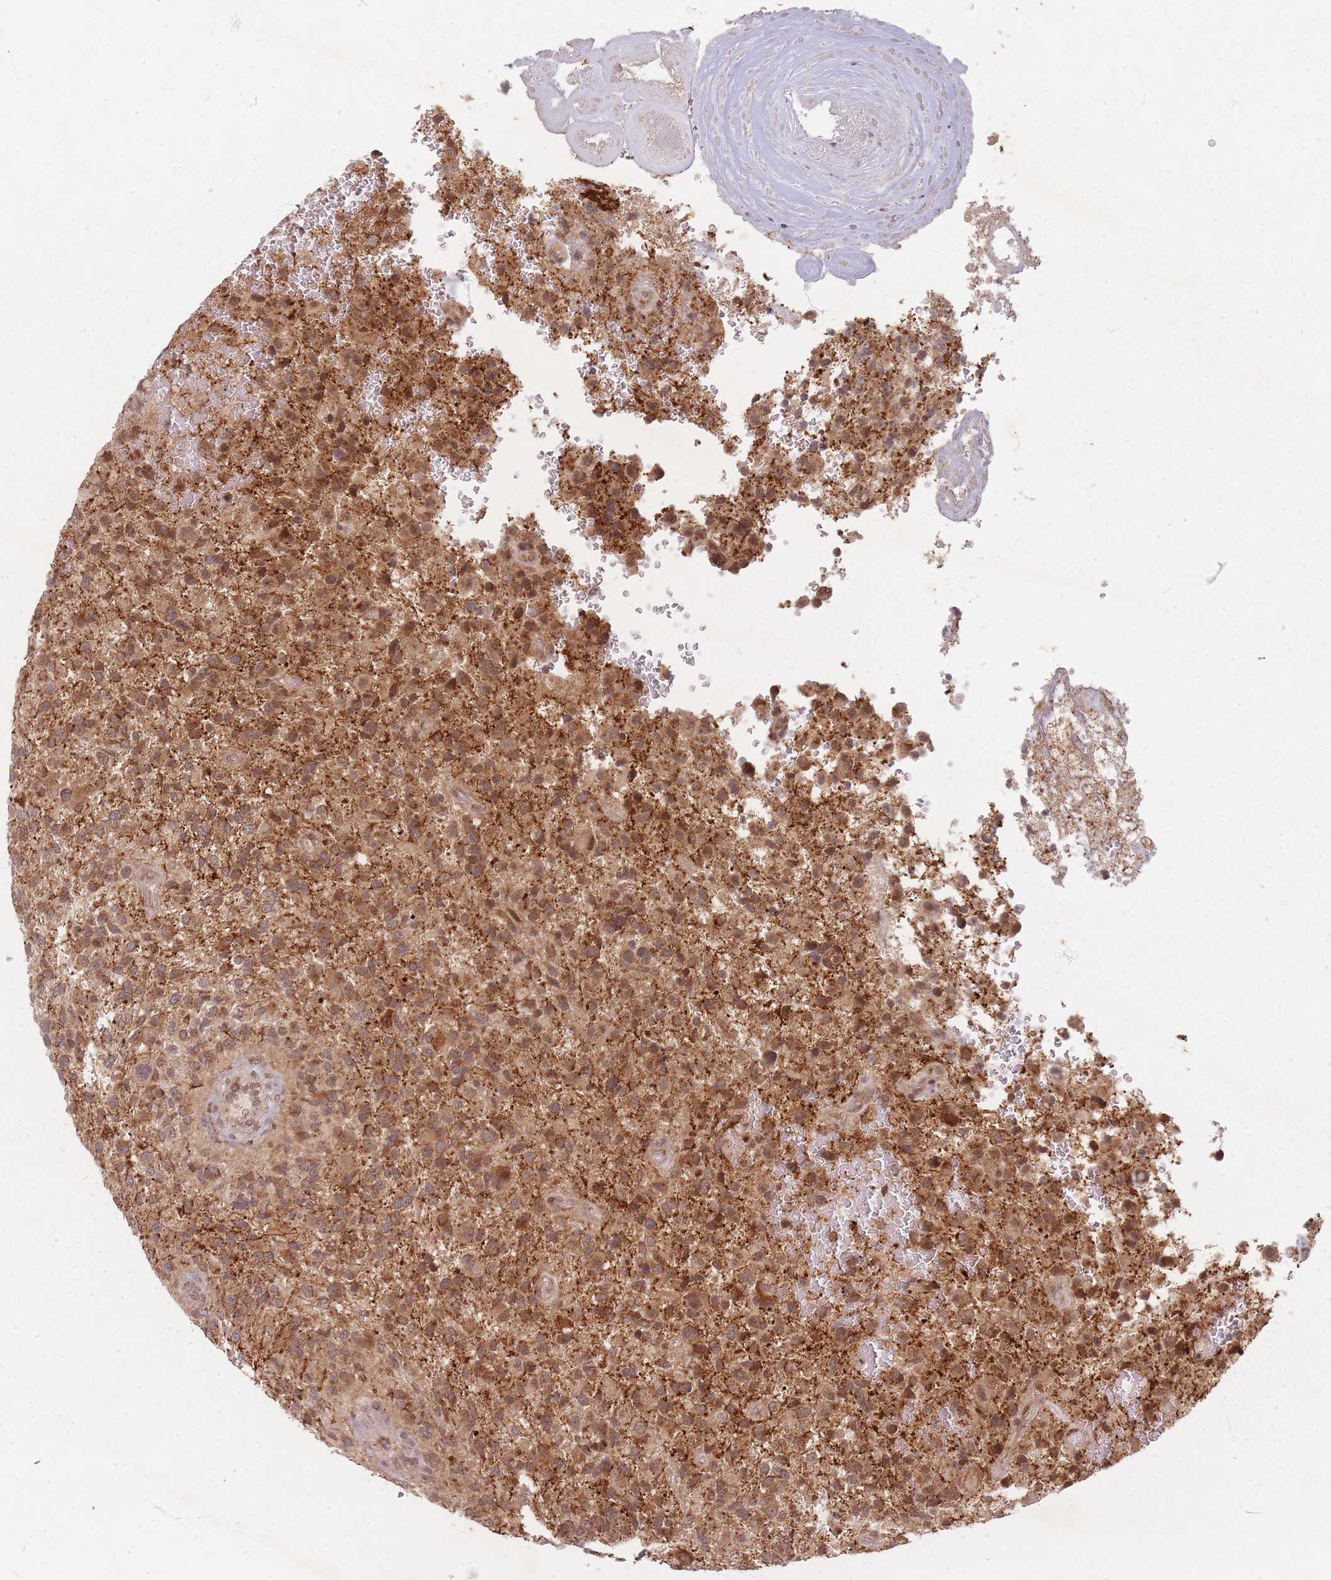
{"staining": {"intensity": "moderate", "quantity": ">75%", "location": "cytoplasmic/membranous"}, "tissue": "glioma", "cell_type": "Tumor cells", "image_type": "cancer", "snomed": [{"axis": "morphology", "description": "Glioma, malignant, High grade"}, {"axis": "topography", "description": "Brain"}], "caption": "The histopathology image displays staining of malignant glioma (high-grade), revealing moderate cytoplasmic/membranous protein expression (brown color) within tumor cells.", "gene": "RADX", "patient": {"sex": "male", "age": 47}}